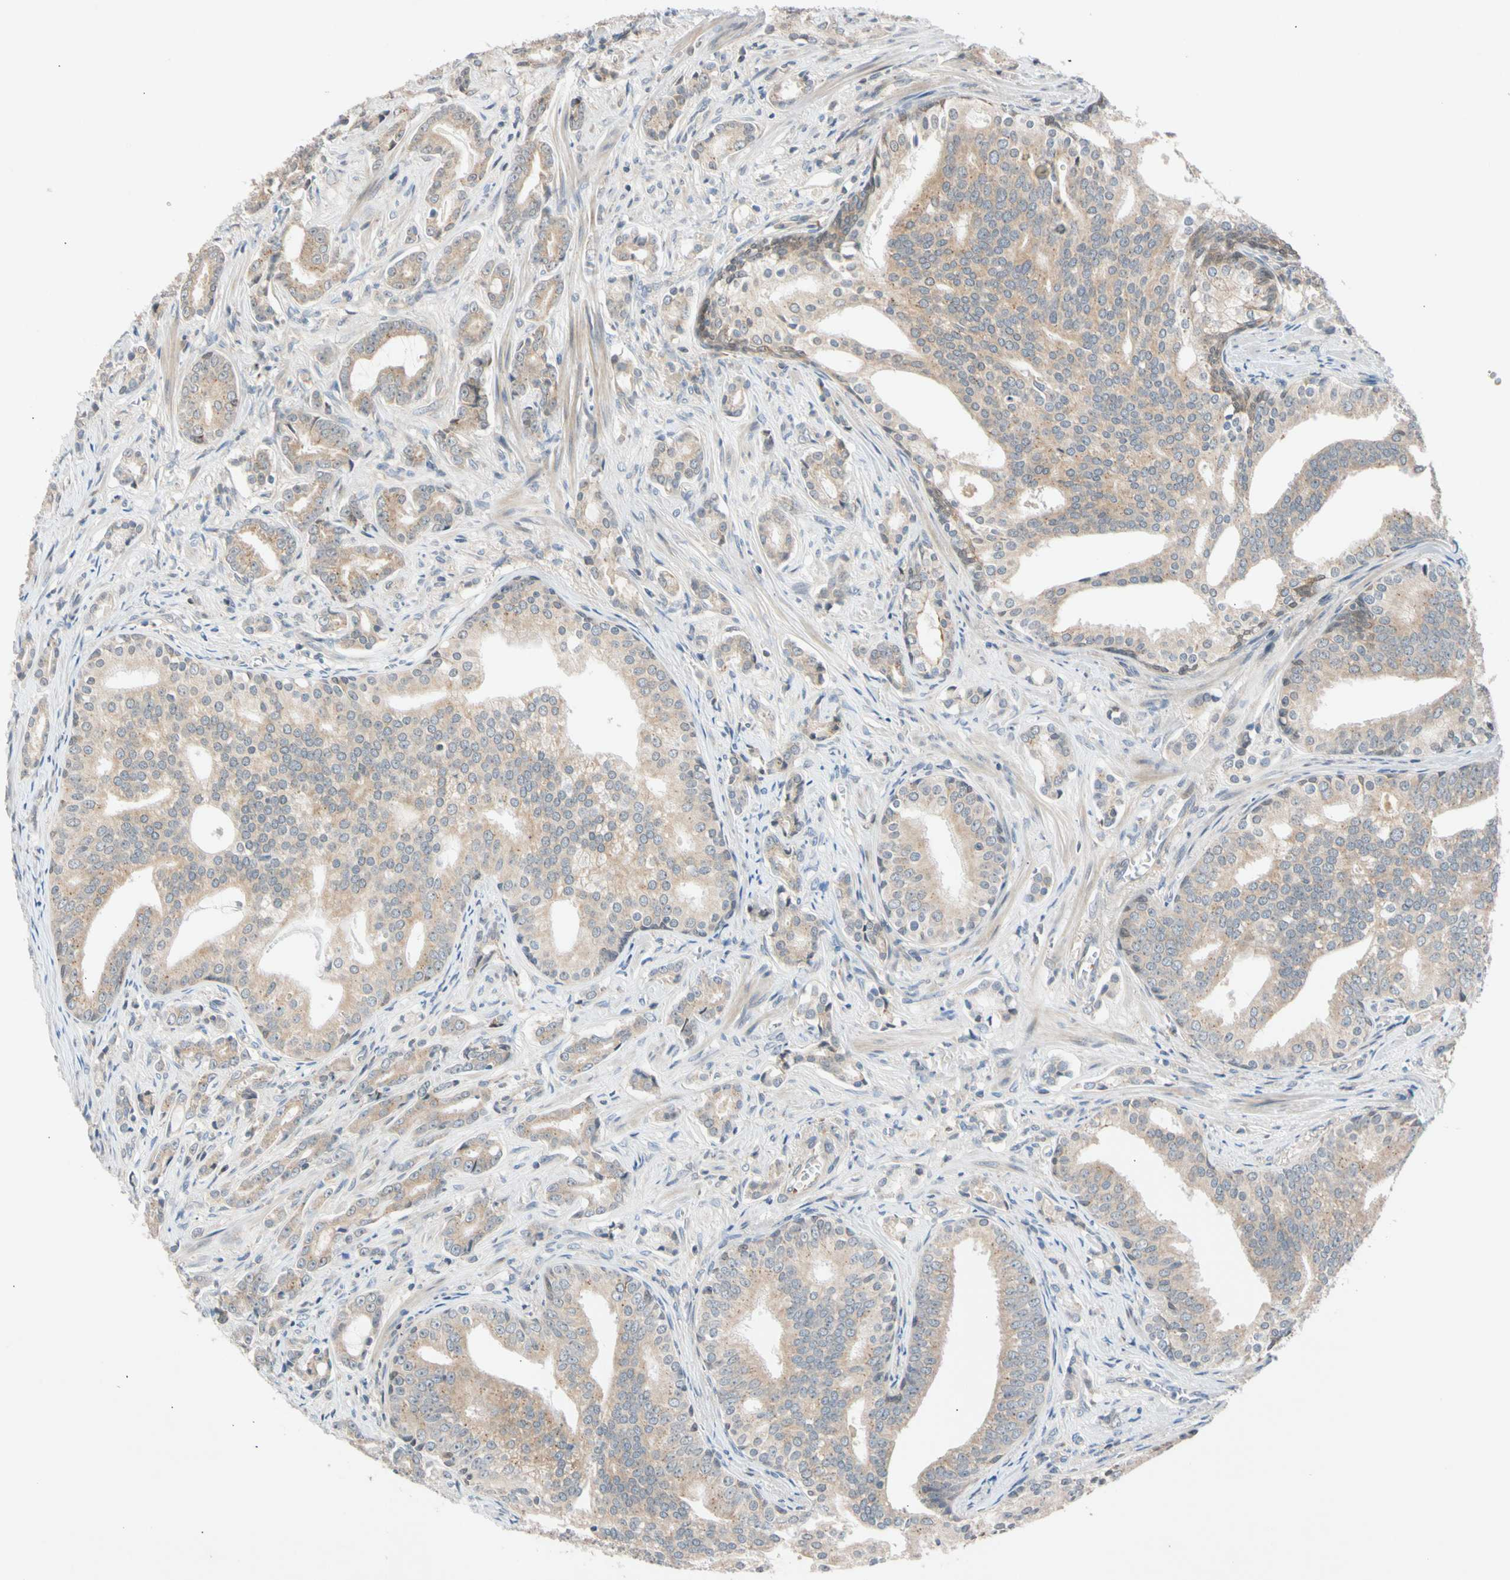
{"staining": {"intensity": "moderate", "quantity": ">75%", "location": "cytoplasmic/membranous"}, "tissue": "prostate cancer", "cell_type": "Tumor cells", "image_type": "cancer", "snomed": [{"axis": "morphology", "description": "Adenocarcinoma, Low grade"}, {"axis": "topography", "description": "Prostate"}], "caption": "Moderate cytoplasmic/membranous positivity for a protein is seen in about >75% of tumor cells of prostate cancer (low-grade adenocarcinoma) using immunohistochemistry.", "gene": "CNST", "patient": {"sex": "male", "age": 58}}